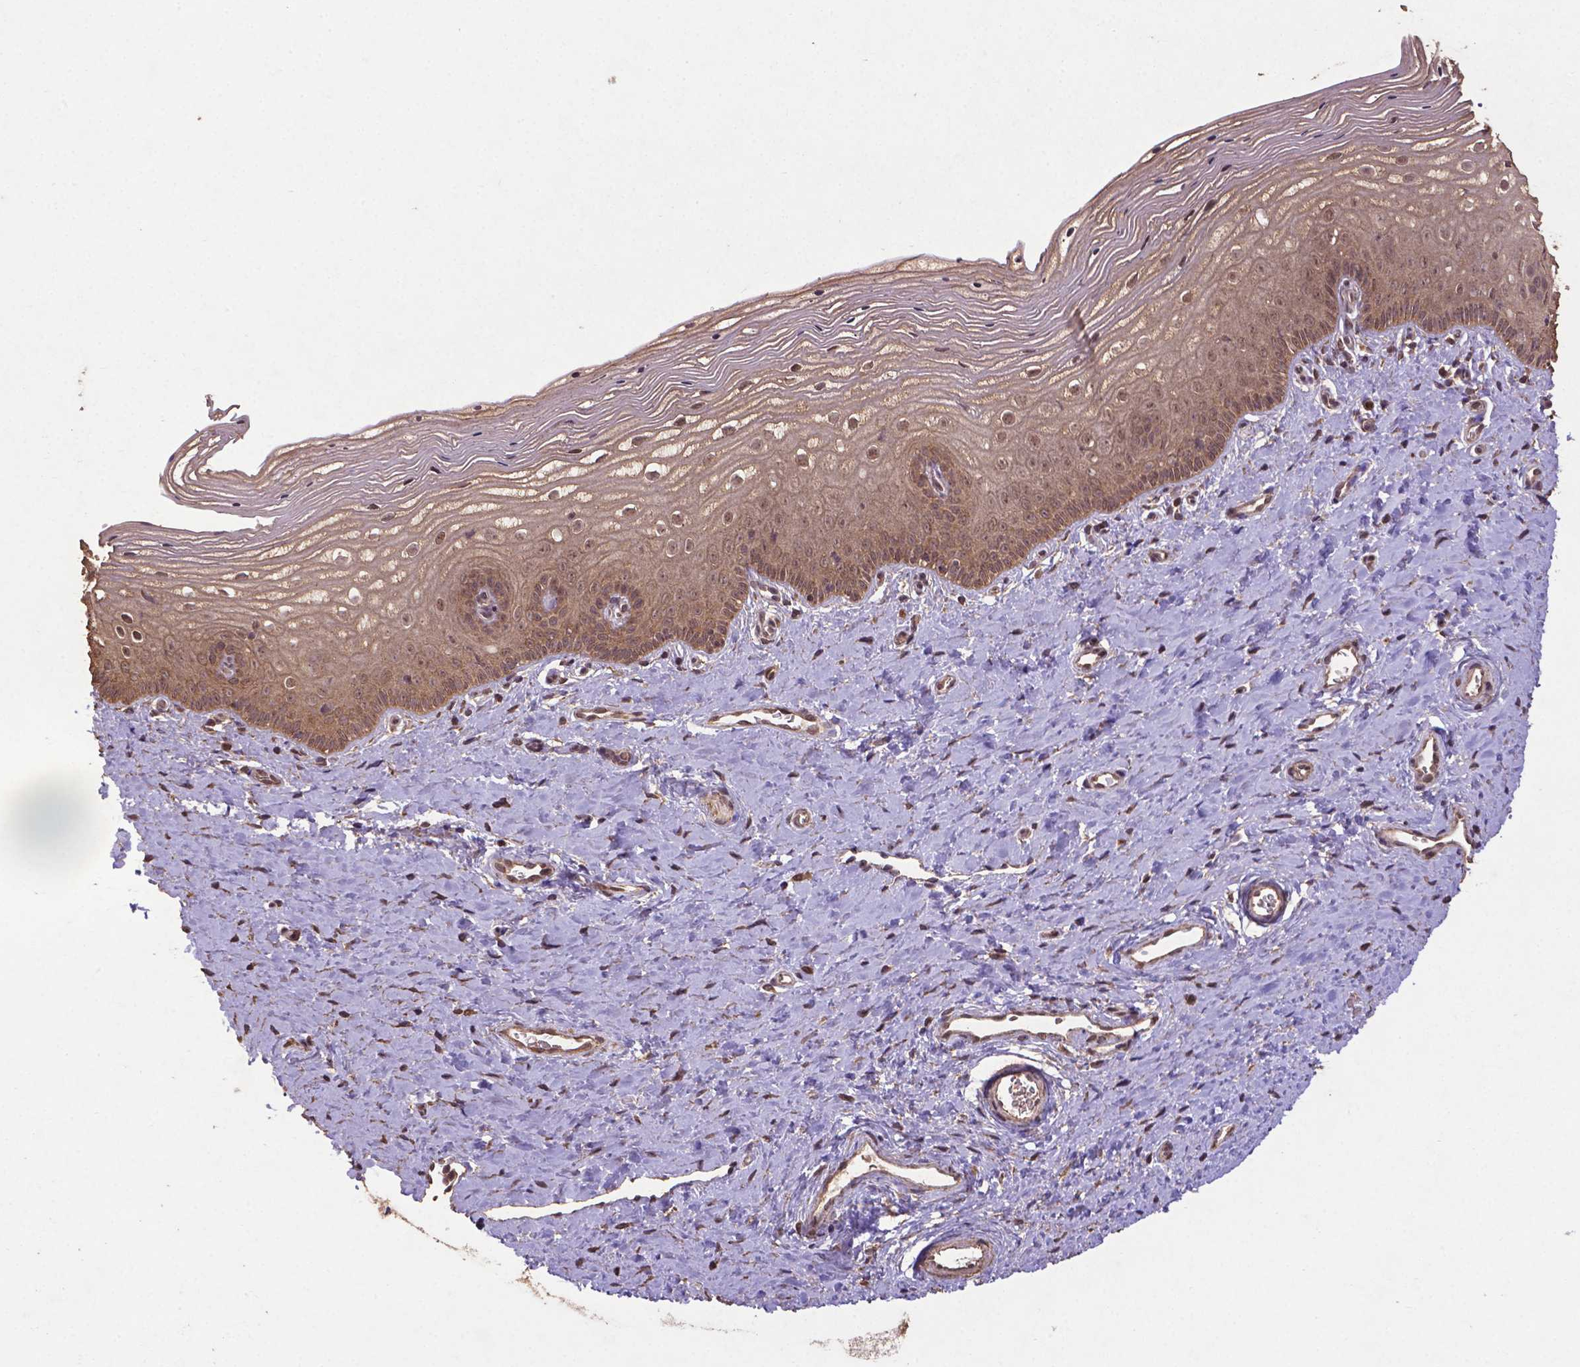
{"staining": {"intensity": "moderate", "quantity": ">75%", "location": "cytoplasmic/membranous,nuclear"}, "tissue": "vagina", "cell_type": "Squamous epithelial cells", "image_type": "normal", "snomed": [{"axis": "morphology", "description": "Normal tissue, NOS"}, {"axis": "topography", "description": "Vagina"}], "caption": "Immunohistochemical staining of benign human vagina reveals moderate cytoplasmic/membranous,nuclear protein expression in approximately >75% of squamous epithelial cells. Nuclei are stained in blue.", "gene": "DCAF1", "patient": {"sex": "female", "age": 39}}